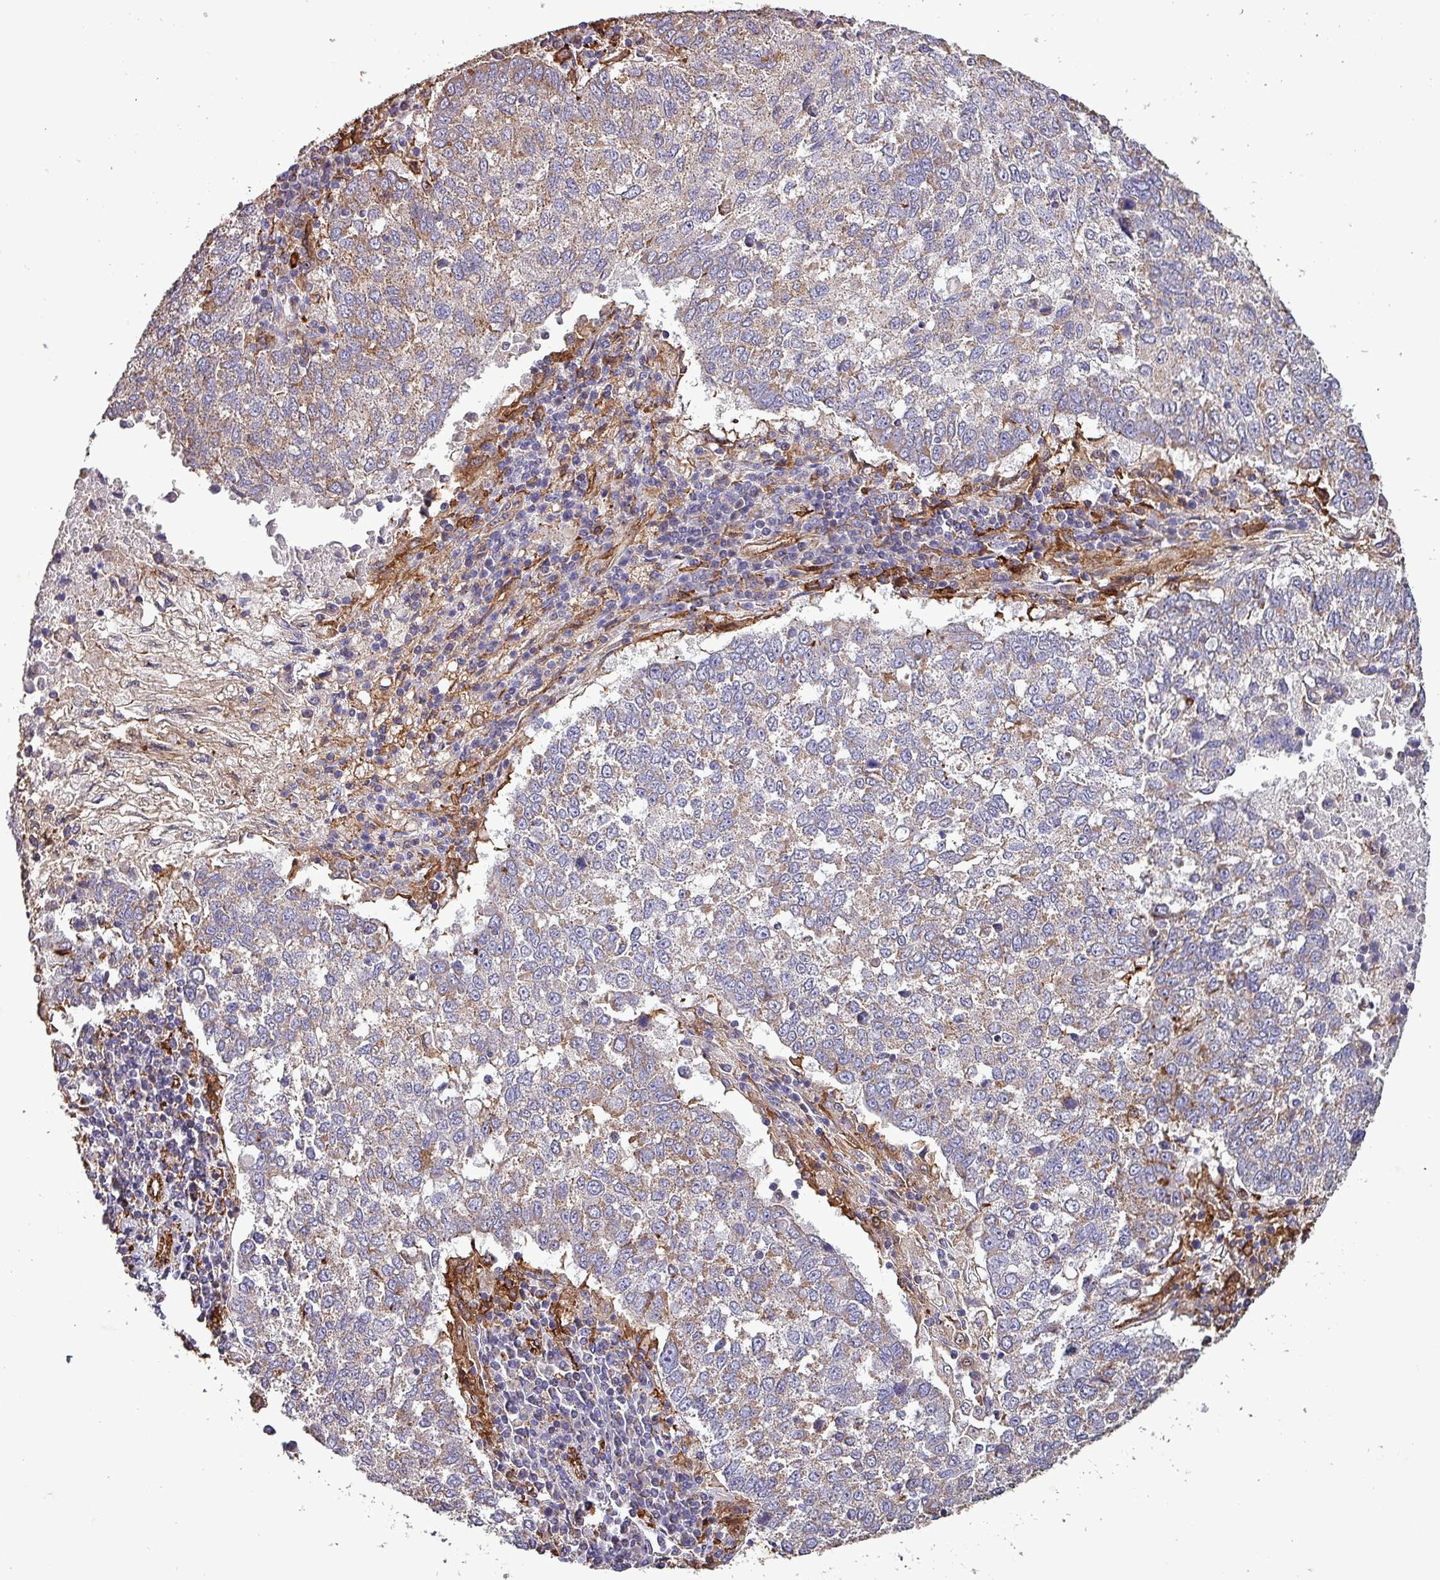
{"staining": {"intensity": "weak", "quantity": "25%-75%", "location": "cytoplasmic/membranous"}, "tissue": "lung cancer", "cell_type": "Tumor cells", "image_type": "cancer", "snomed": [{"axis": "morphology", "description": "Squamous cell carcinoma, NOS"}, {"axis": "topography", "description": "Lung"}], "caption": "A brown stain highlights weak cytoplasmic/membranous positivity of a protein in lung cancer tumor cells.", "gene": "SCIN", "patient": {"sex": "male", "age": 73}}